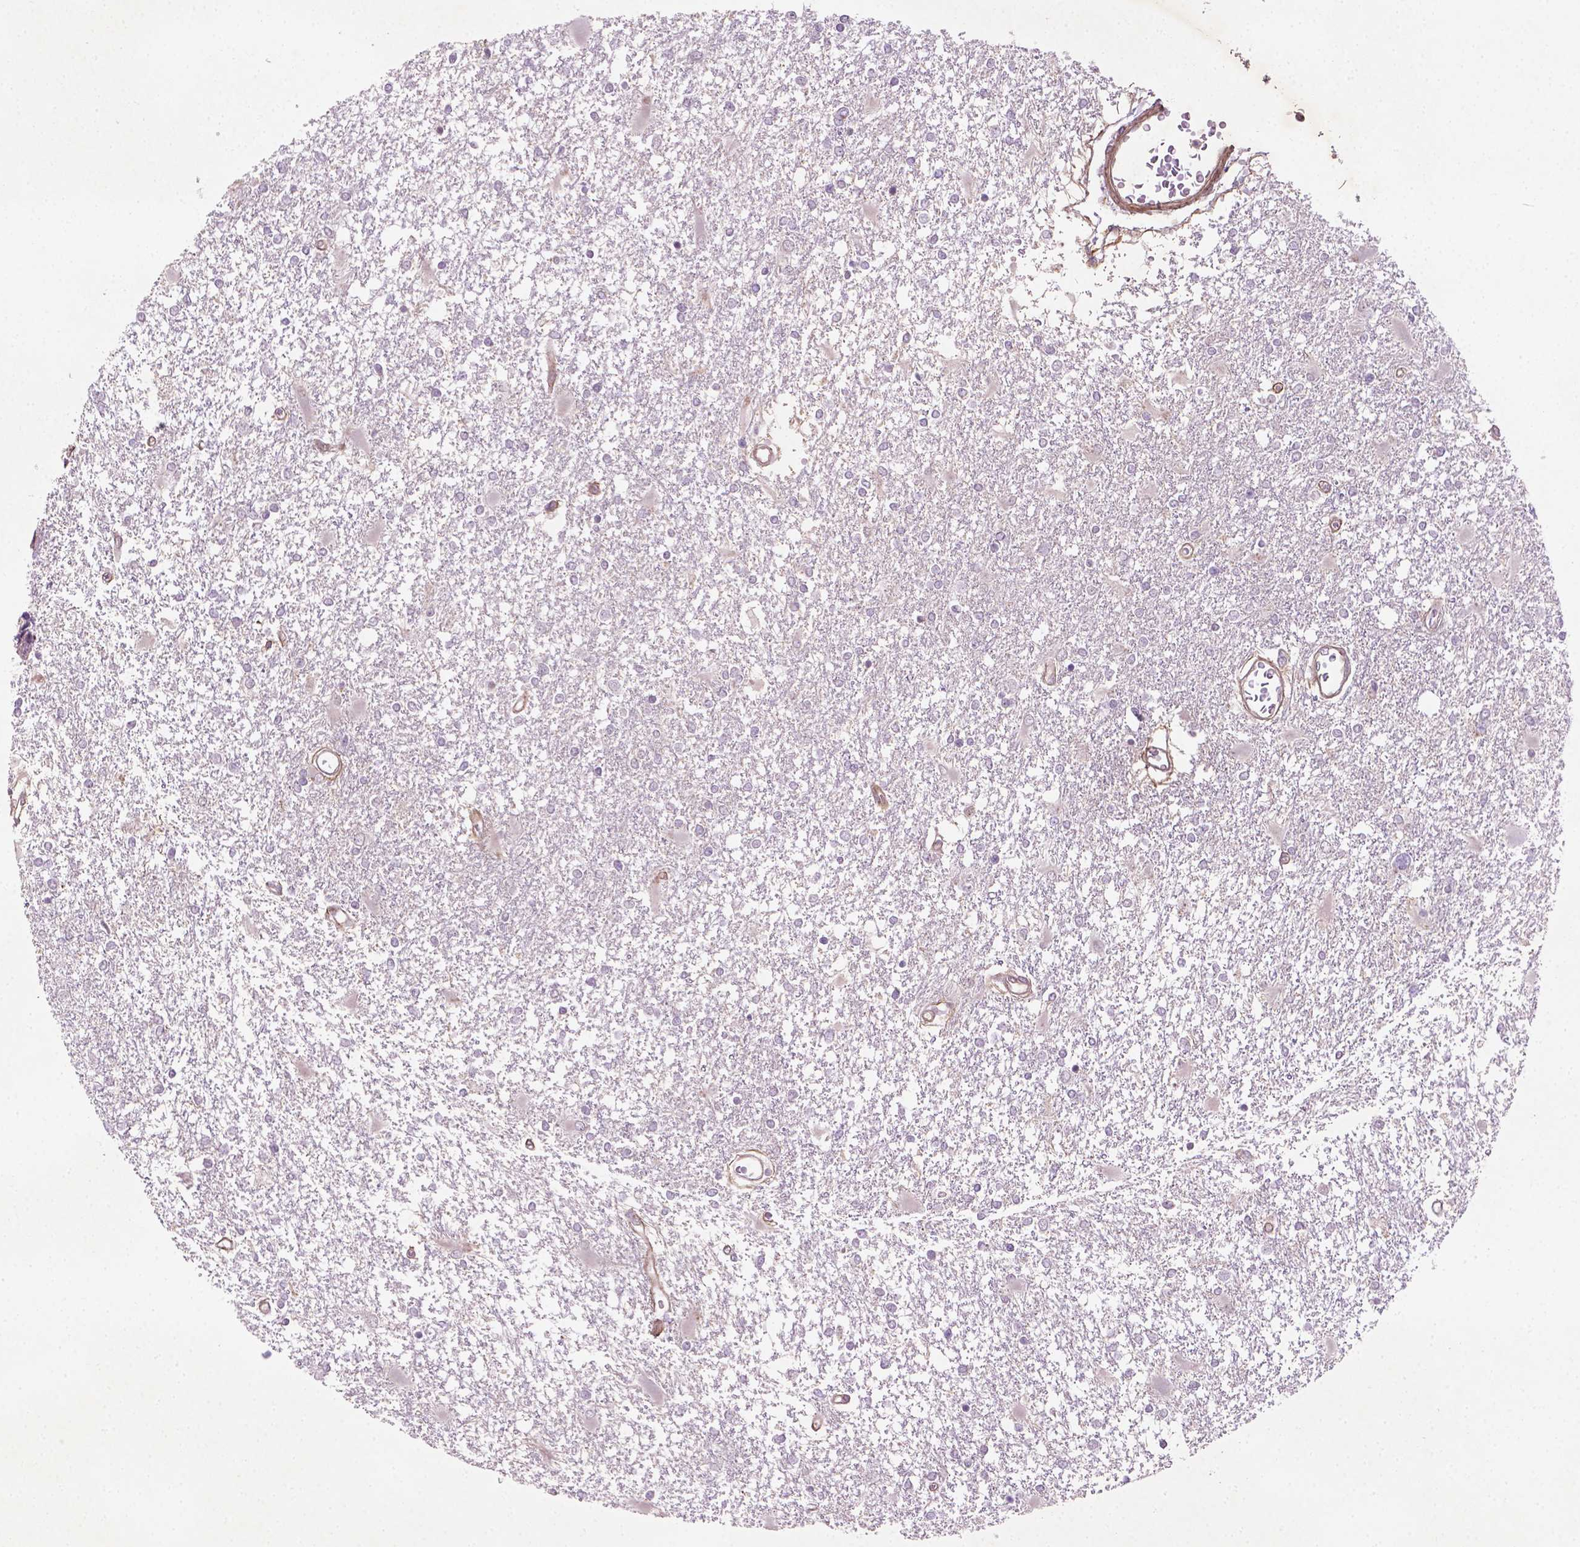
{"staining": {"intensity": "negative", "quantity": "none", "location": "none"}, "tissue": "glioma", "cell_type": "Tumor cells", "image_type": "cancer", "snomed": [{"axis": "morphology", "description": "Glioma, malignant, High grade"}, {"axis": "topography", "description": "Cerebral cortex"}], "caption": "Malignant high-grade glioma was stained to show a protein in brown. There is no significant expression in tumor cells.", "gene": "TCHP", "patient": {"sex": "male", "age": 79}}